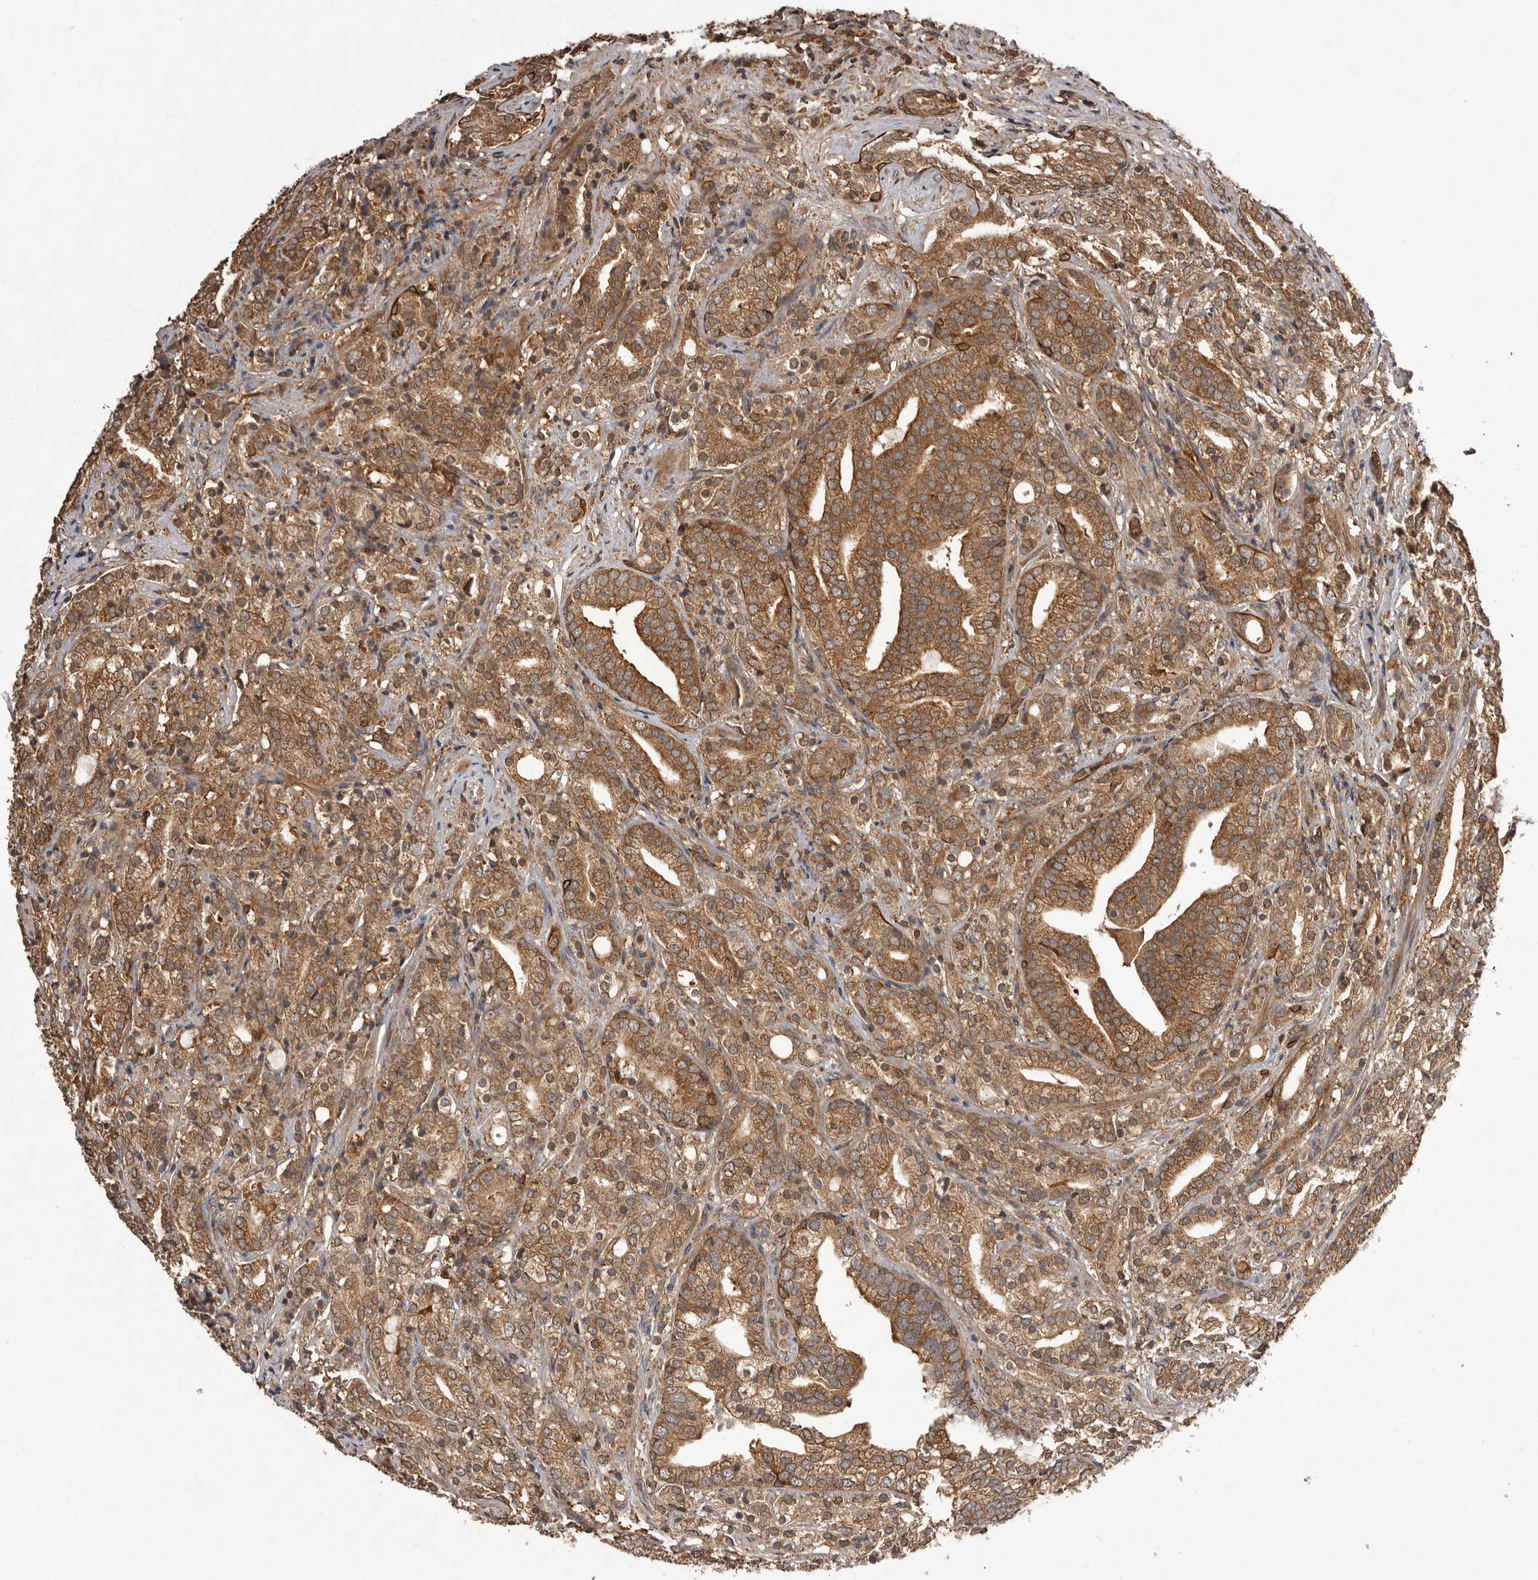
{"staining": {"intensity": "moderate", "quantity": ">75%", "location": "cytoplasmic/membranous"}, "tissue": "prostate cancer", "cell_type": "Tumor cells", "image_type": "cancer", "snomed": [{"axis": "morphology", "description": "Adenocarcinoma, High grade"}, {"axis": "topography", "description": "Prostate"}], "caption": "Adenocarcinoma (high-grade) (prostate) stained with a brown dye demonstrates moderate cytoplasmic/membranous positive positivity in approximately >75% of tumor cells.", "gene": "SLC22A3", "patient": {"sex": "male", "age": 57}}